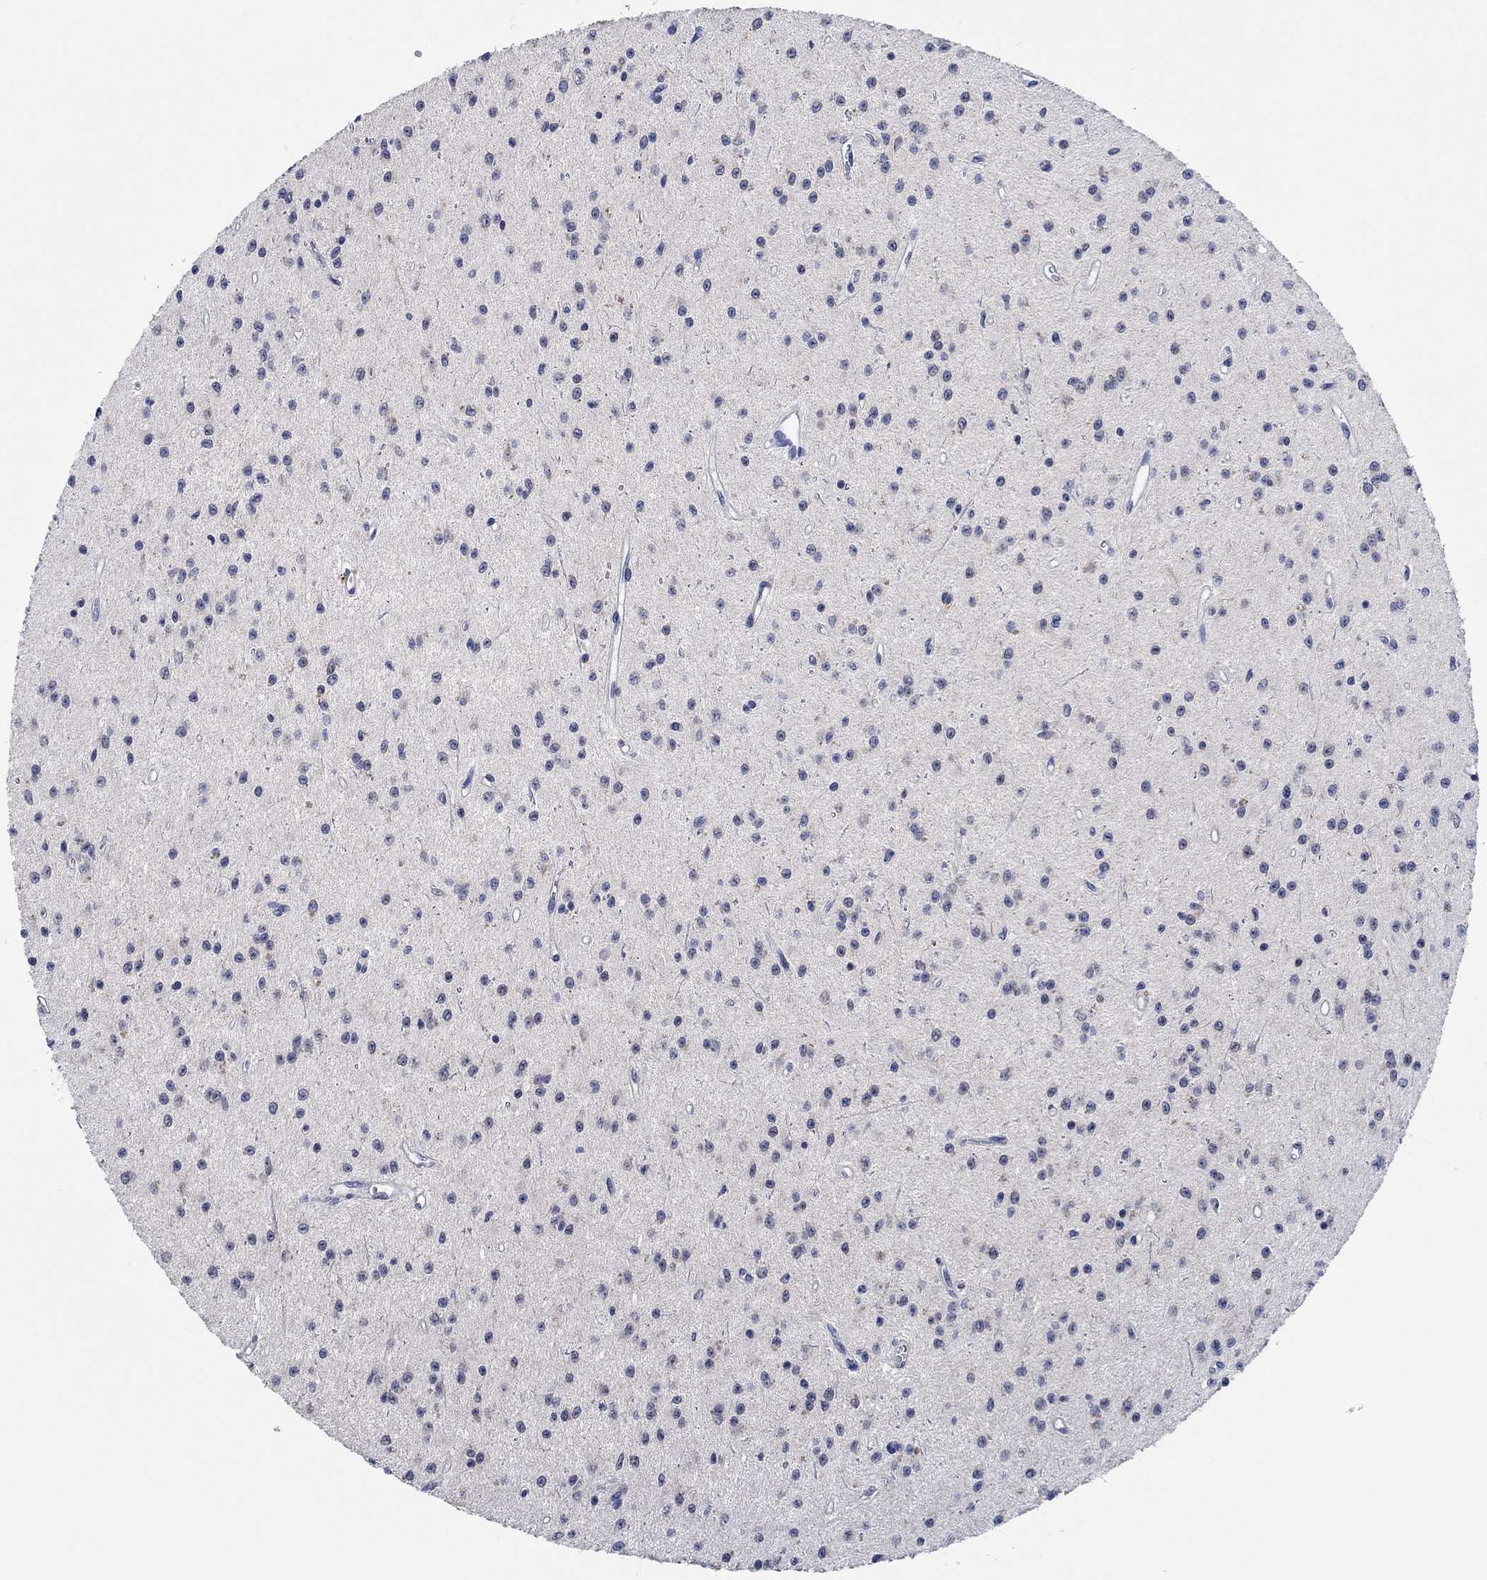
{"staining": {"intensity": "negative", "quantity": "none", "location": "none"}, "tissue": "glioma", "cell_type": "Tumor cells", "image_type": "cancer", "snomed": [{"axis": "morphology", "description": "Glioma, malignant, Low grade"}, {"axis": "topography", "description": "Brain"}], "caption": "This photomicrograph is of malignant low-grade glioma stained with IHC to label a protein in brown with the nuclei are counter-stained blue. There is no expression in tumor cells.", "gene": "PRRT3", "patient": {"sex": "female", "age": 45}}